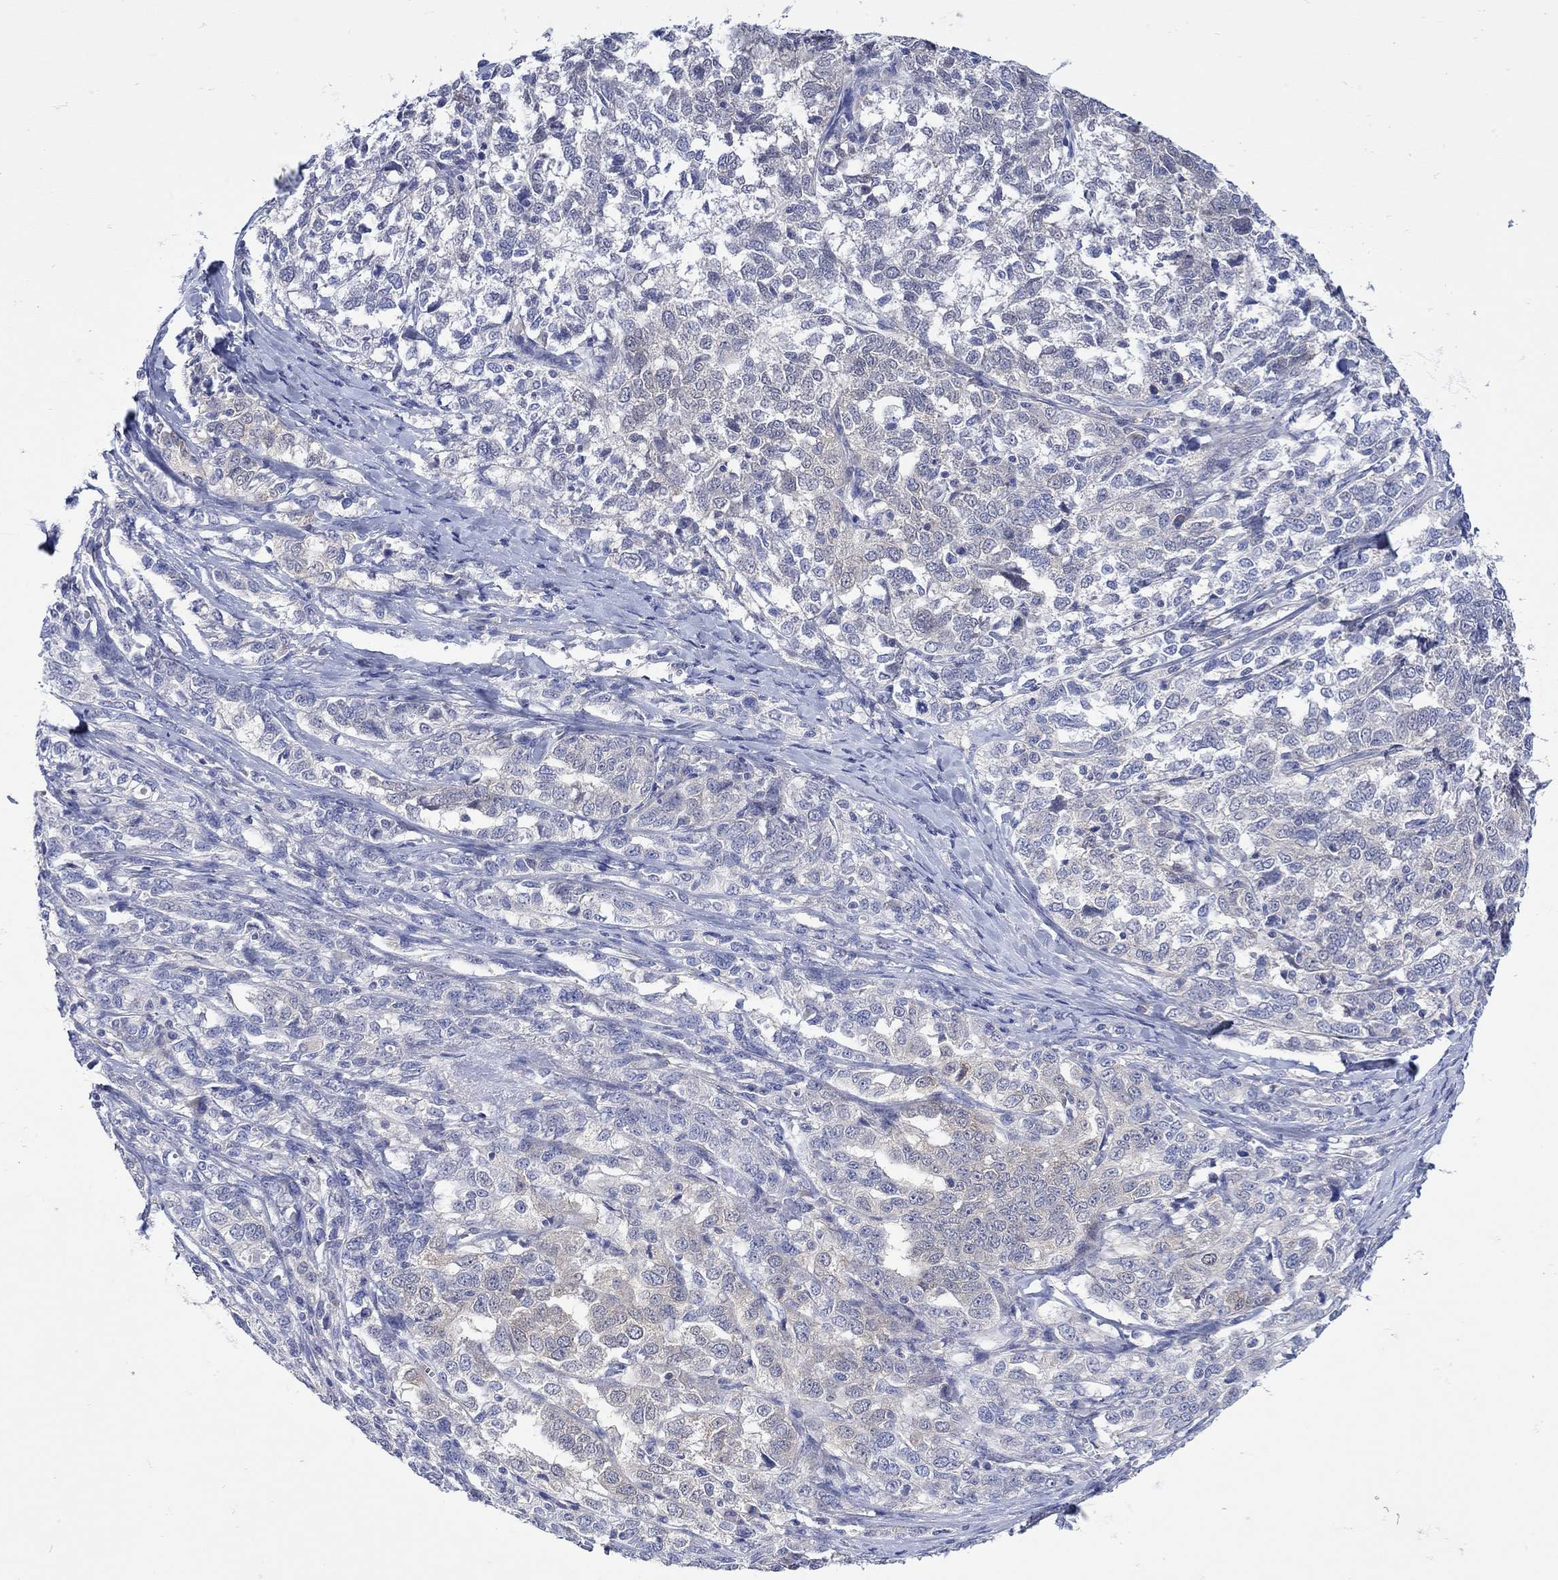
{"staining": {"intensity": "negative", "quantity": "none", "location": "none"}, "tissue": "ovarian cancer", "cell_type": "Tumor cells", "image_type": "cancer", "snomed": [{"axis": "morphology", "description": "Cystadenocarcinoma, serous, NOS"}, {"axis": "topography", "description": "Ovary"}], "caption": "A high-resolution histopathology image shows immunohistochemistry staining of ovarian serous cystadenocarcinoma, which exhibits no significant positivity in tumor cells.", "gene": "MSI1", "patient": {"sex": "female", "age": 71}}